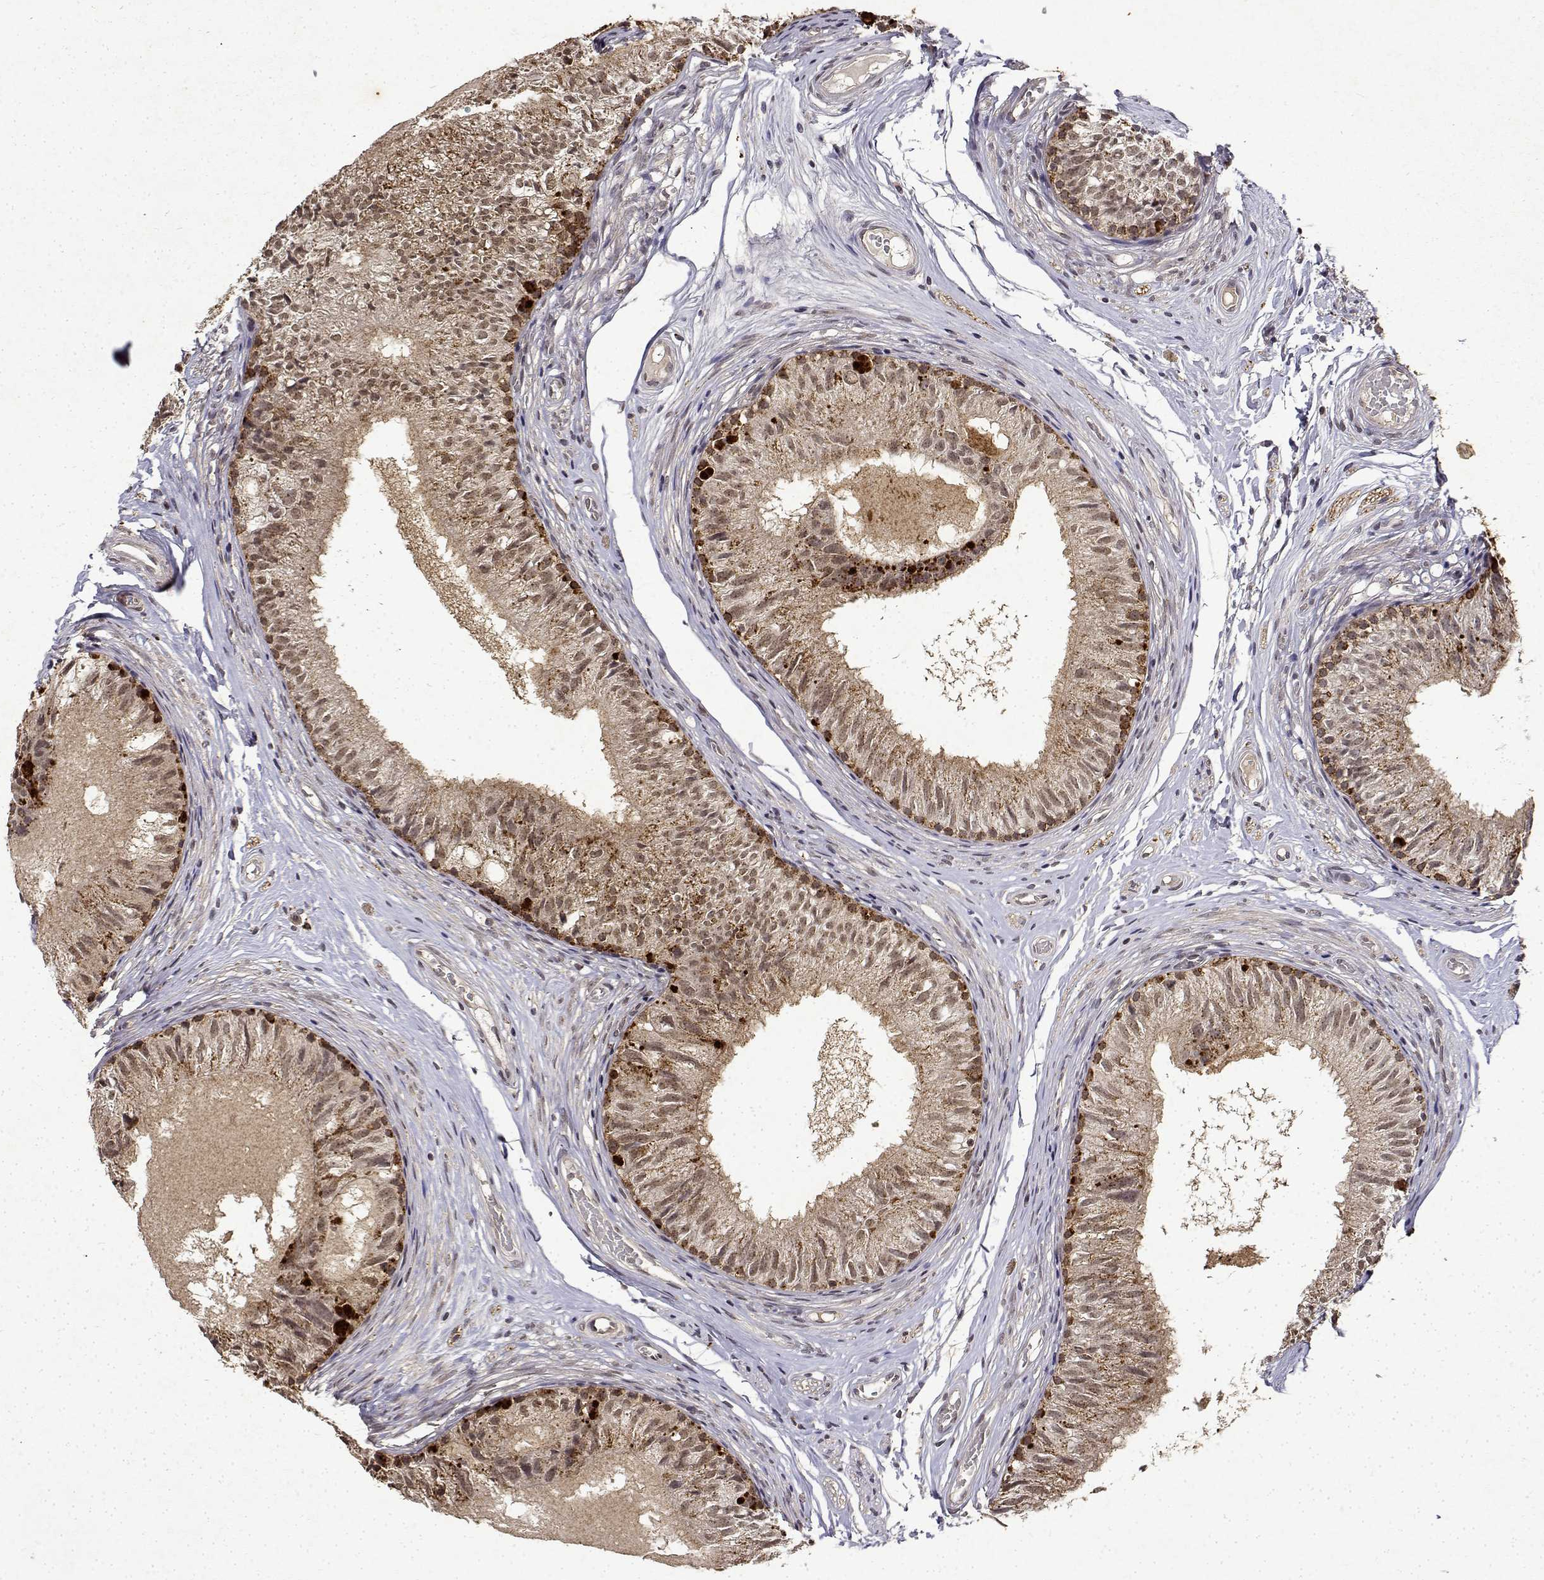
{"staining": {"intensity": "moderate", "quantity": "<25%", "location": "cytoplasmic/membranous"}, "tissue": "epididymis", "cell_type": "Glandular cells", "image_type": "normal", "snomed": [{"axis": "morphology", "description": "Normal tissue, NOS"}, {"axis": "topography", "description": "Epididymis"}], "caption": "Epididymis was stained to show a protein in brown. There is low levels of moderate cytoplasmic/membranous expression in approximately <25% of glandular cells. The staining was performed using DAB (3,3'-diaminobenzidine), with brown indicating positive protein expression. Nuclei are stained blue with hematoxylin.", "gene": "BDNF", "patient": {"sex": "male", "age": 29}}